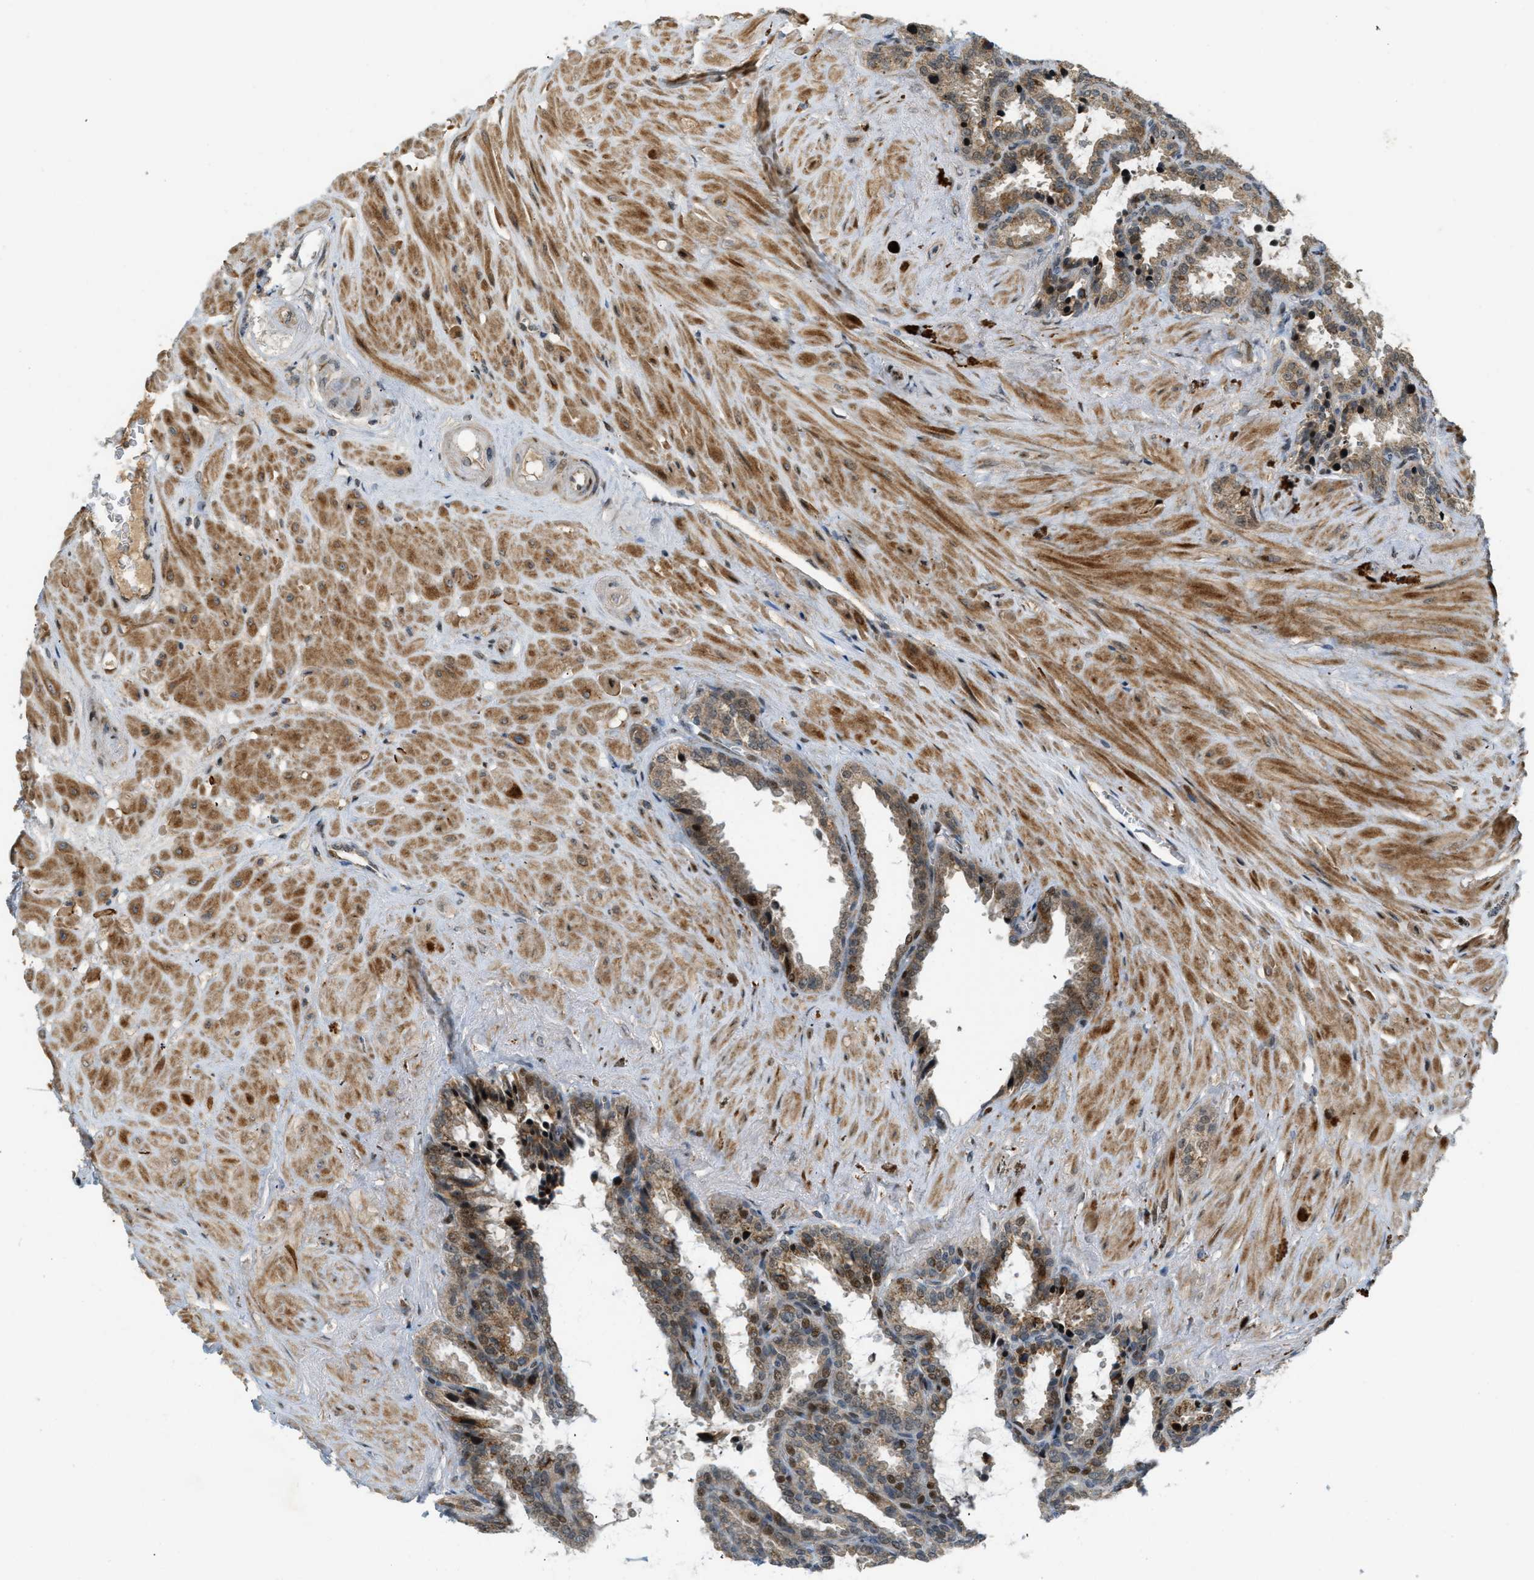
{"staining": {"intensity": "moderate", "quantity": "25%-75%", "location": "cytoplasmic/membranous,nuclear"}, "tissue": "seminal vesicle", "cell_type": "Glandular cells", "image_type": "normal", "snomed": [{"axis": "morphology", "description": "Normal tissue, NOS"}, {"axis": "topography", "description": "Seminal veicle"}], "caption": "Immunohistochemistry of unremarkable seminal vesicle displays medium levels of moderate cytoplasmic/membranous,nuclear expression in approximately 25%-75% of glandular cells.", "gene": "TRAPPC14", "patient": {"sex": "male", "age": 46}}